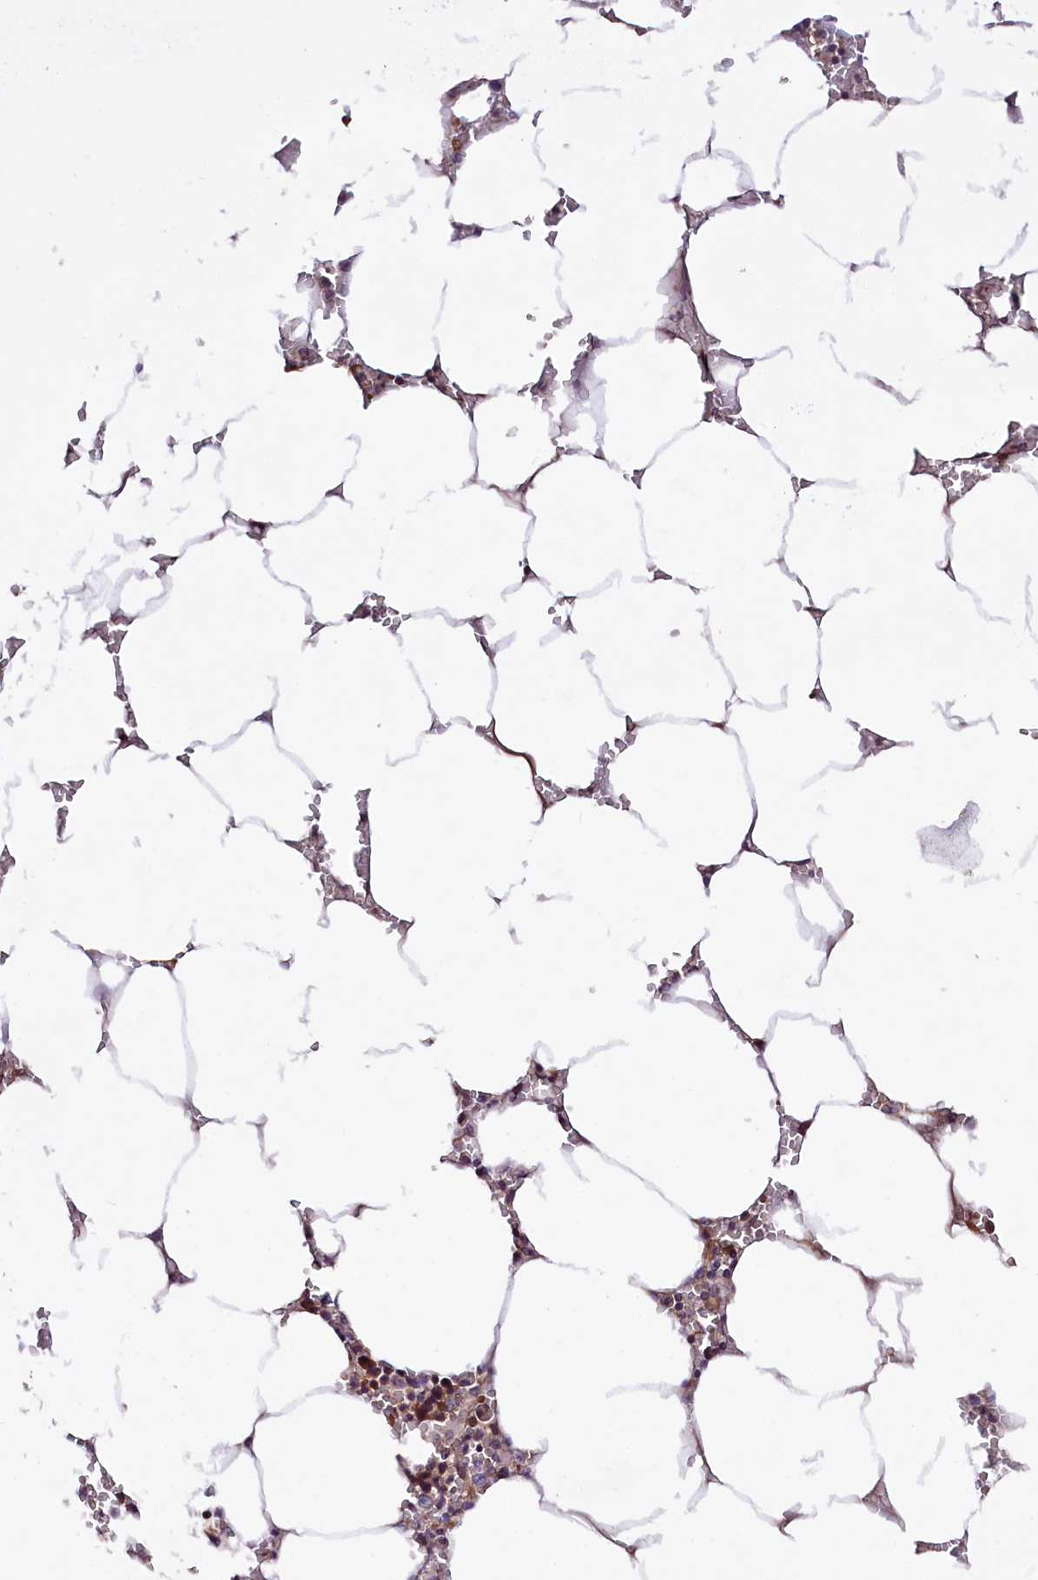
{"staining": {"intensity": "strong", "quantity": "<25%", "location": "nuclear"}, "tissue": "bone marrow", "cell_type": "Hematopoietic cells", "image_type": "normal", "snomed": [{"axis": "morphology", "description": "Normal tissue, NOS"}, {"axis": "topography", "description": "Bone marrow"}], "caption": "Immunohistochemical staining of unremarkable bone marrow displays medium levels of strong nuclear expression in about <25% of hematopoietic cells.", "gene": "ZNF226", "patient": {"sex": "male", "age": 70}}